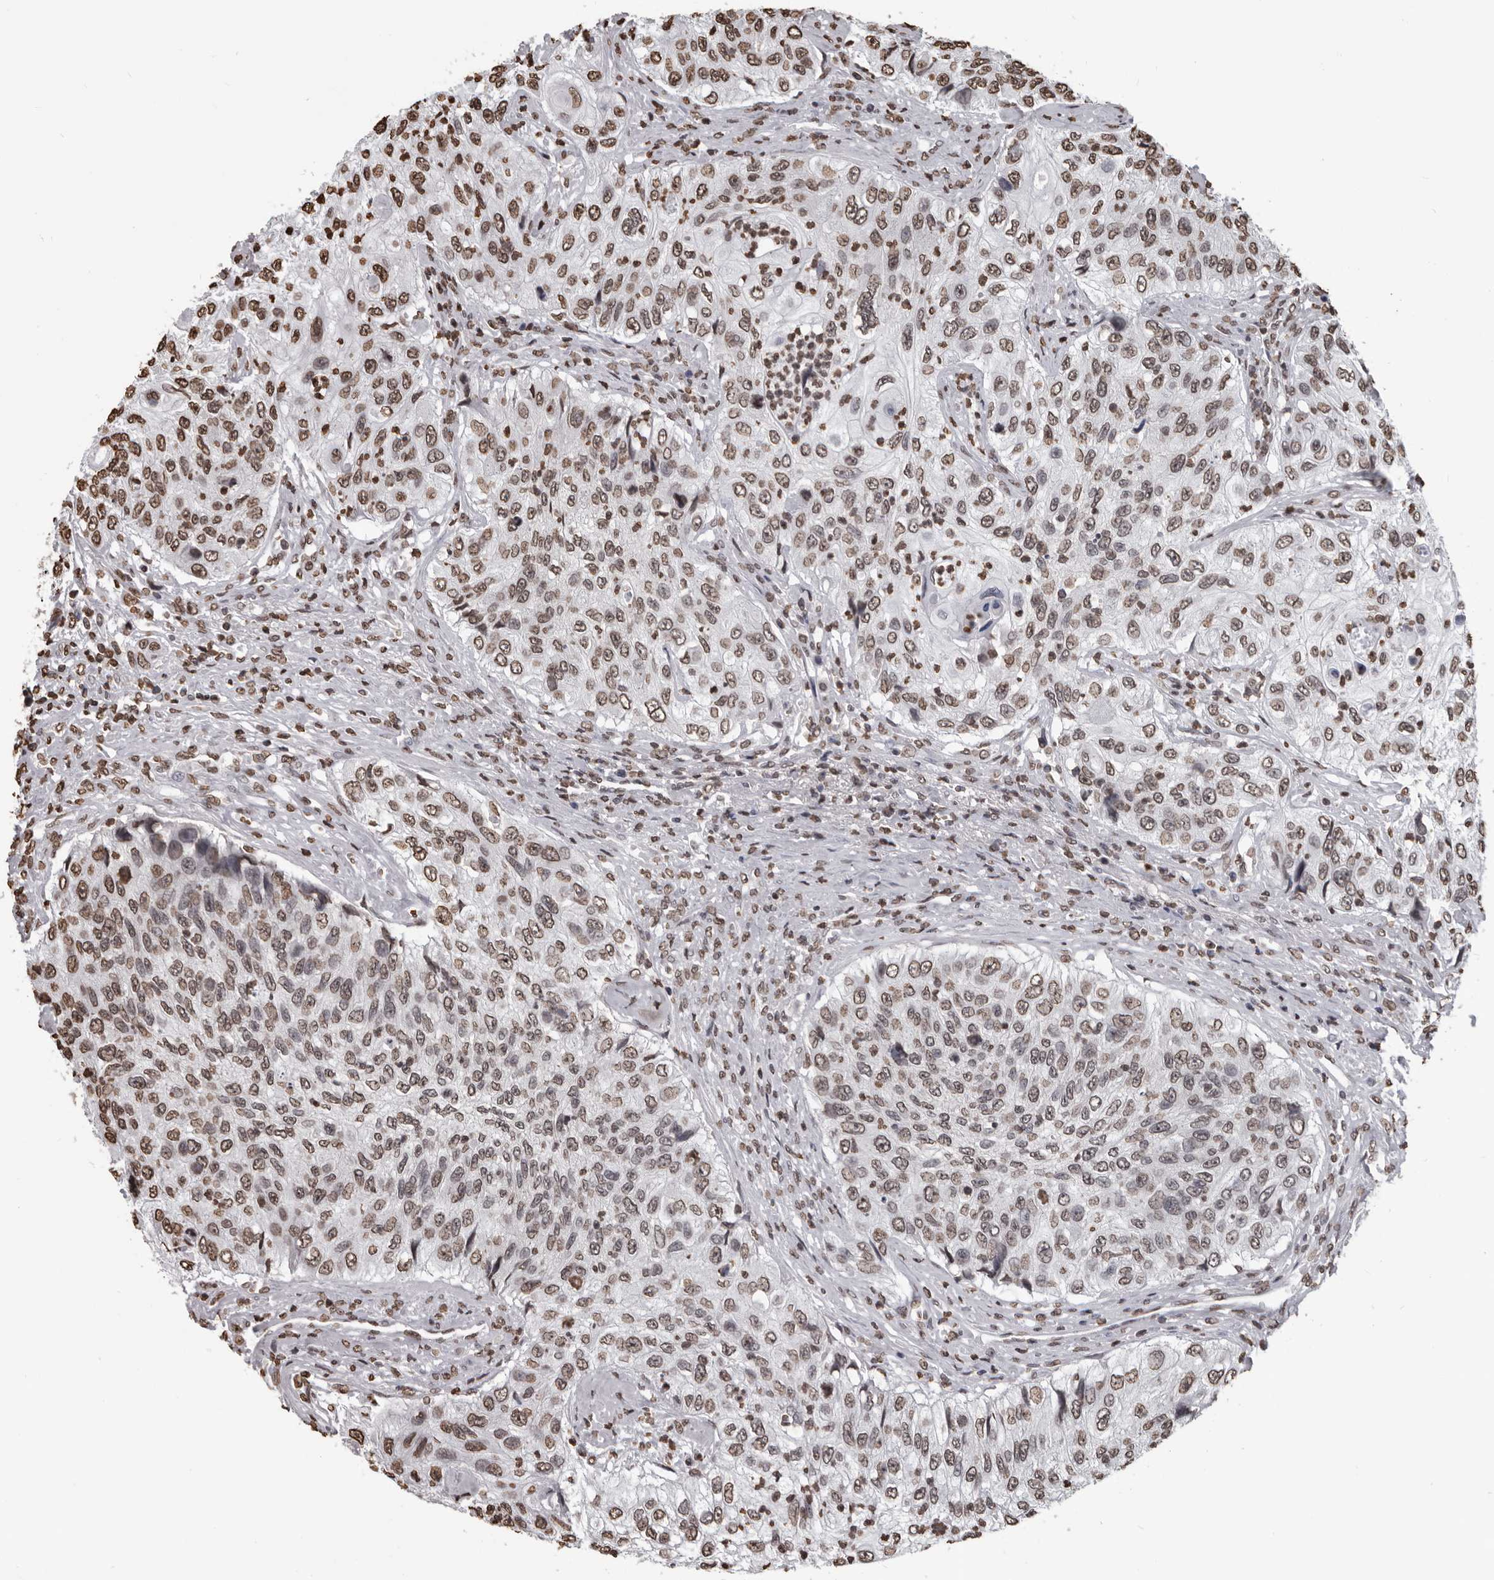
{"staining": {"intensity": "strong", "quantity": ">75%", "location": "nuclear"}, "tissue": "urothelial cancer", "cell_type": "Tumor cells", "image_type": "cancer", "snomed": [{"axis": "morphology", "description": "Urothelial carcinoma, High grade"}, {"axis": "topography", "description": "Urinary bladder"}], "caption": "This is an image of IHC staining of urothelial cancer, which shows strong staining in the nuclear of tumor cells.", "gene": "AHR", "patient": {"sex": "female", "age": 60}}